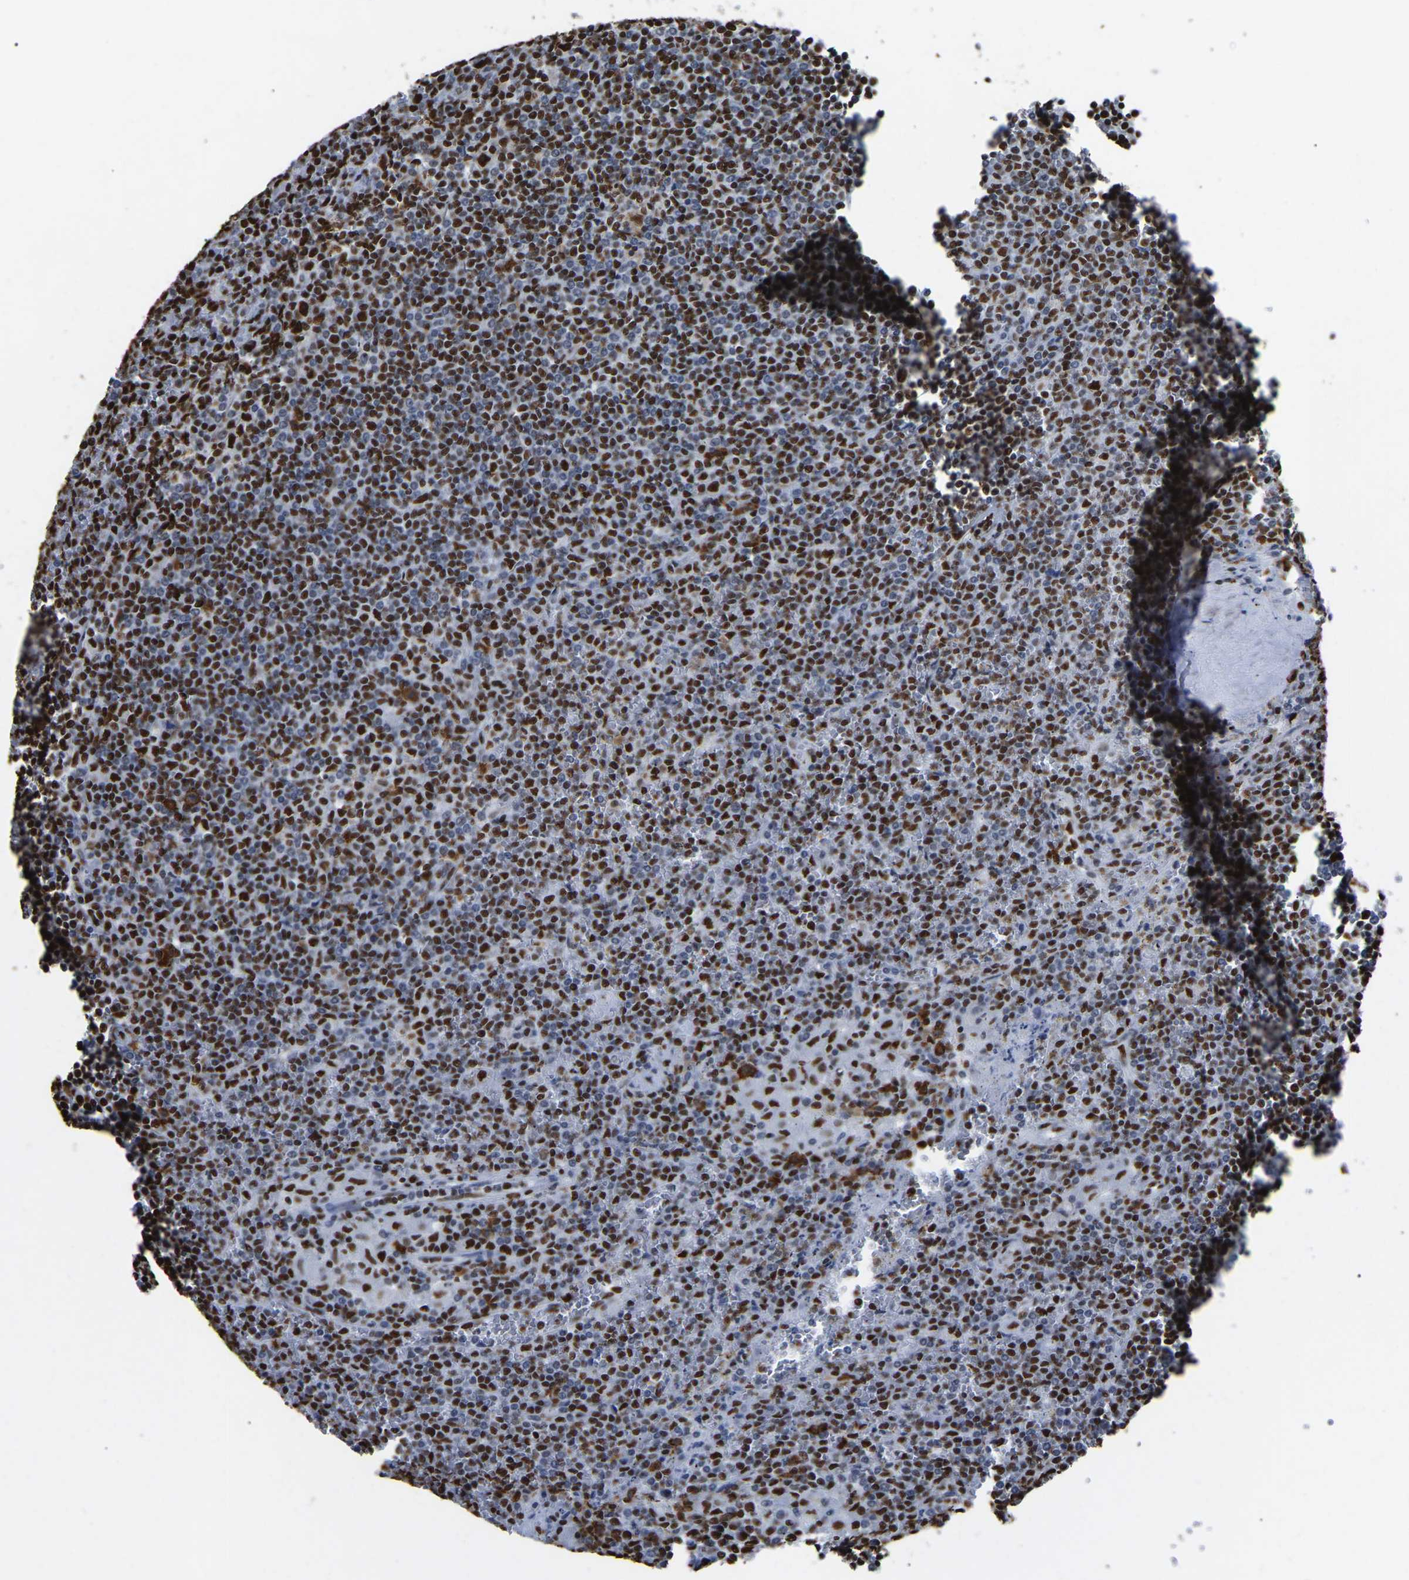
{"staining": {"intensity": "strong", "quantity": ">75%", "location": "nuclear"}, "tissue": "lymphoma", "cell_type": "Tumor cells", "image_type": "cancer", "snomed": [{"axis": "morphology", "description": "Malignant lymphoma, non-Hodgkin's type, Low grade"}, {"axis": "topography", "description": "Spleen"}], "caption": "Protein staining of lymphoma tissue demonstrates strong nuclear positivity in approximately >75% of tumor cells. Using DAB (brown) and hematoxylin (blue) stains, captured at high magnification using brightfield microscopy.", "gene": "RBL2", "patient": {"sex": "female", "age": 19}}